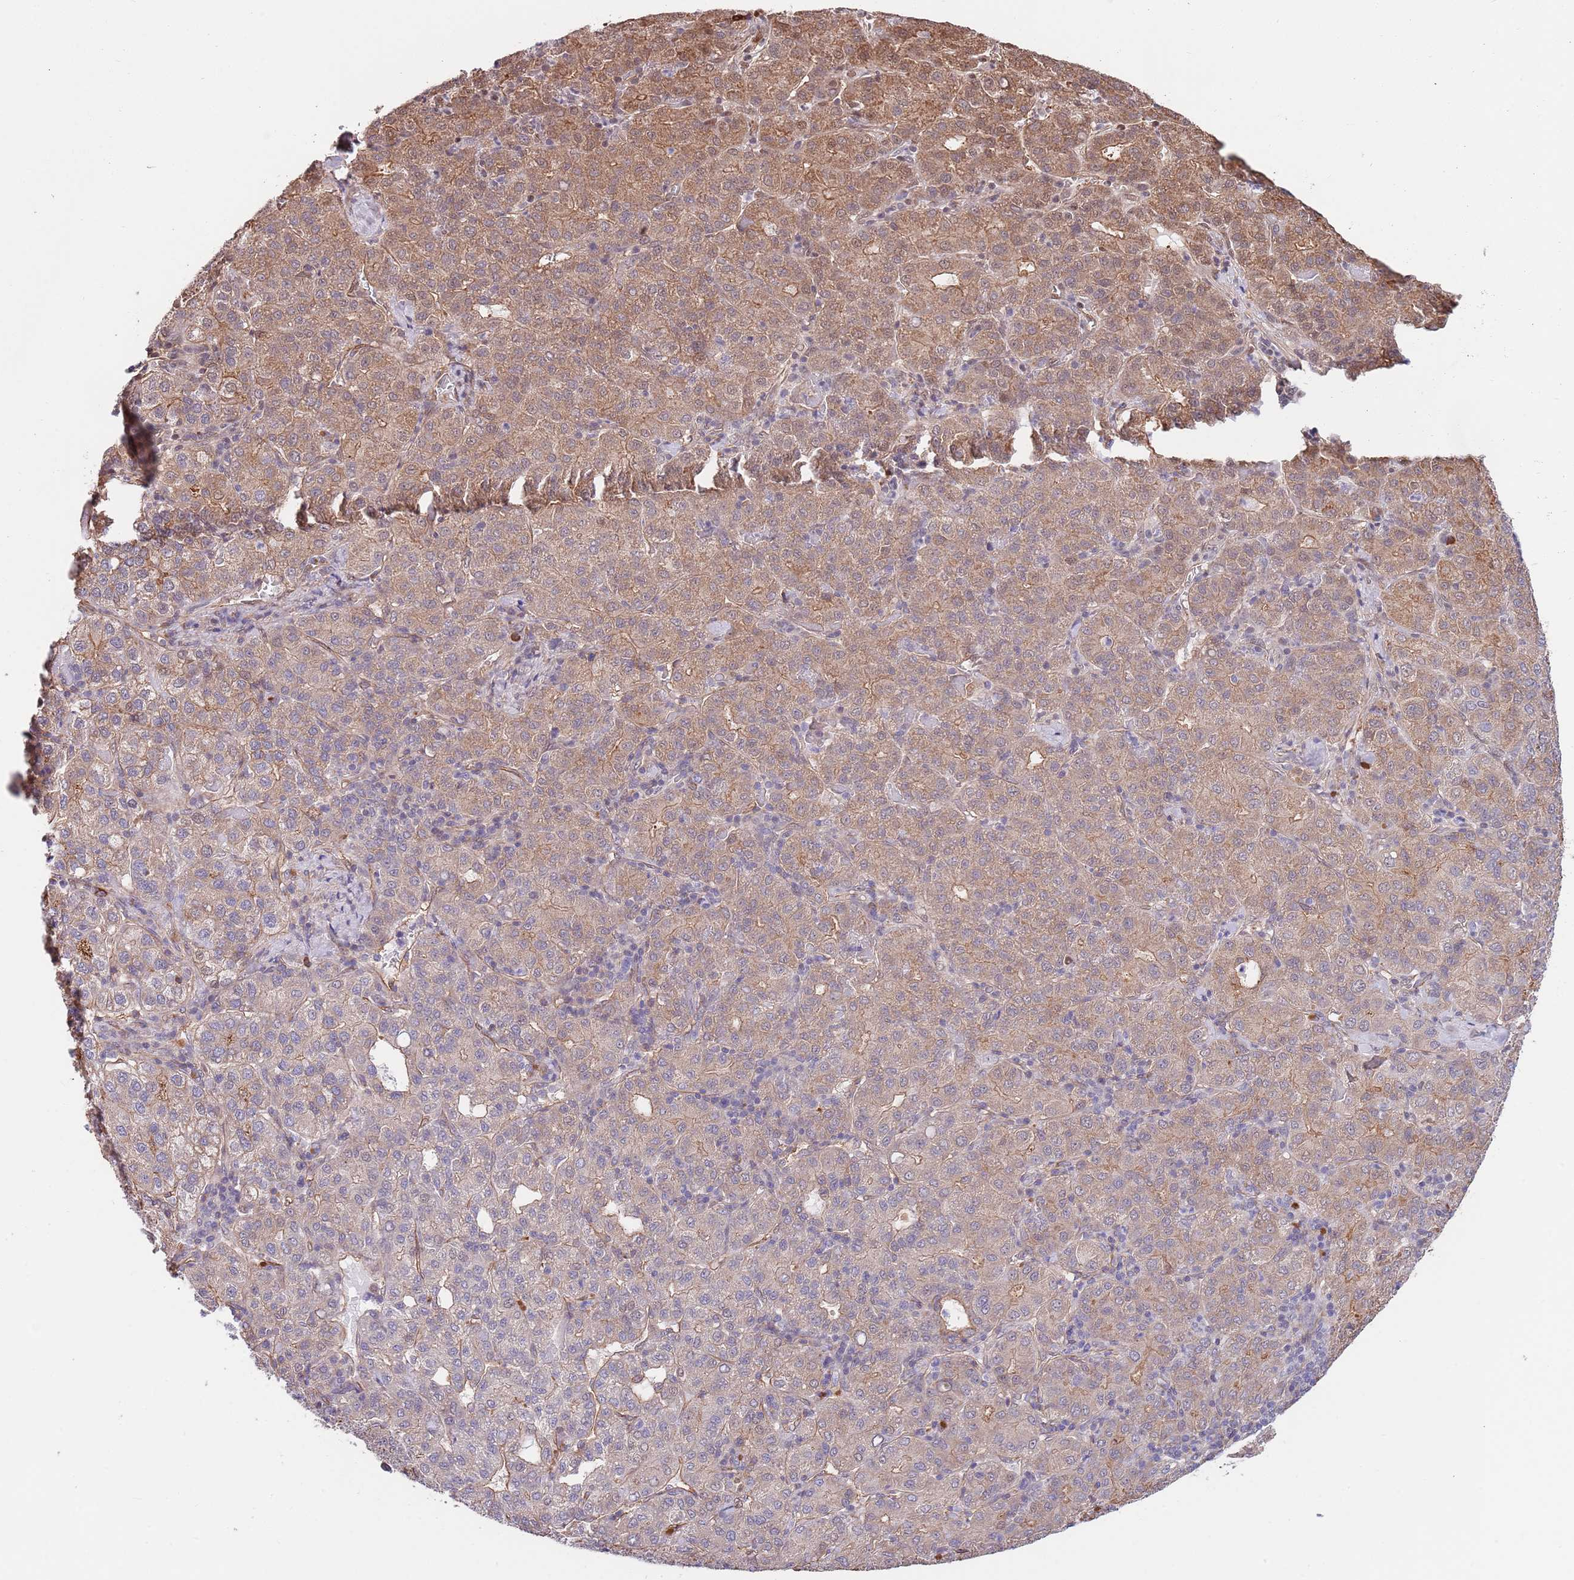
{"staining": {"intensity": "moderate", "quantity": ">75%", "location": "cytoplasmic/membranous"}, "tissue": "liver cancer", "cell_type": "Tumor cells", "image_type": "cancer", "snomed": [{"axis": "morphology", "description": "Carcinoma, Hepatocellular, NOS"}, {"axis": "topography", "description": "Liver"}], "caption": "Liver hepatocellular carcinoma stained with immunohistochemistry reveals moderate cytoplasmic/membranous staining in approximately >75% of tumor cells.", "gene": "BPNT1", "patient": {"sex": "male", "age": 65}}